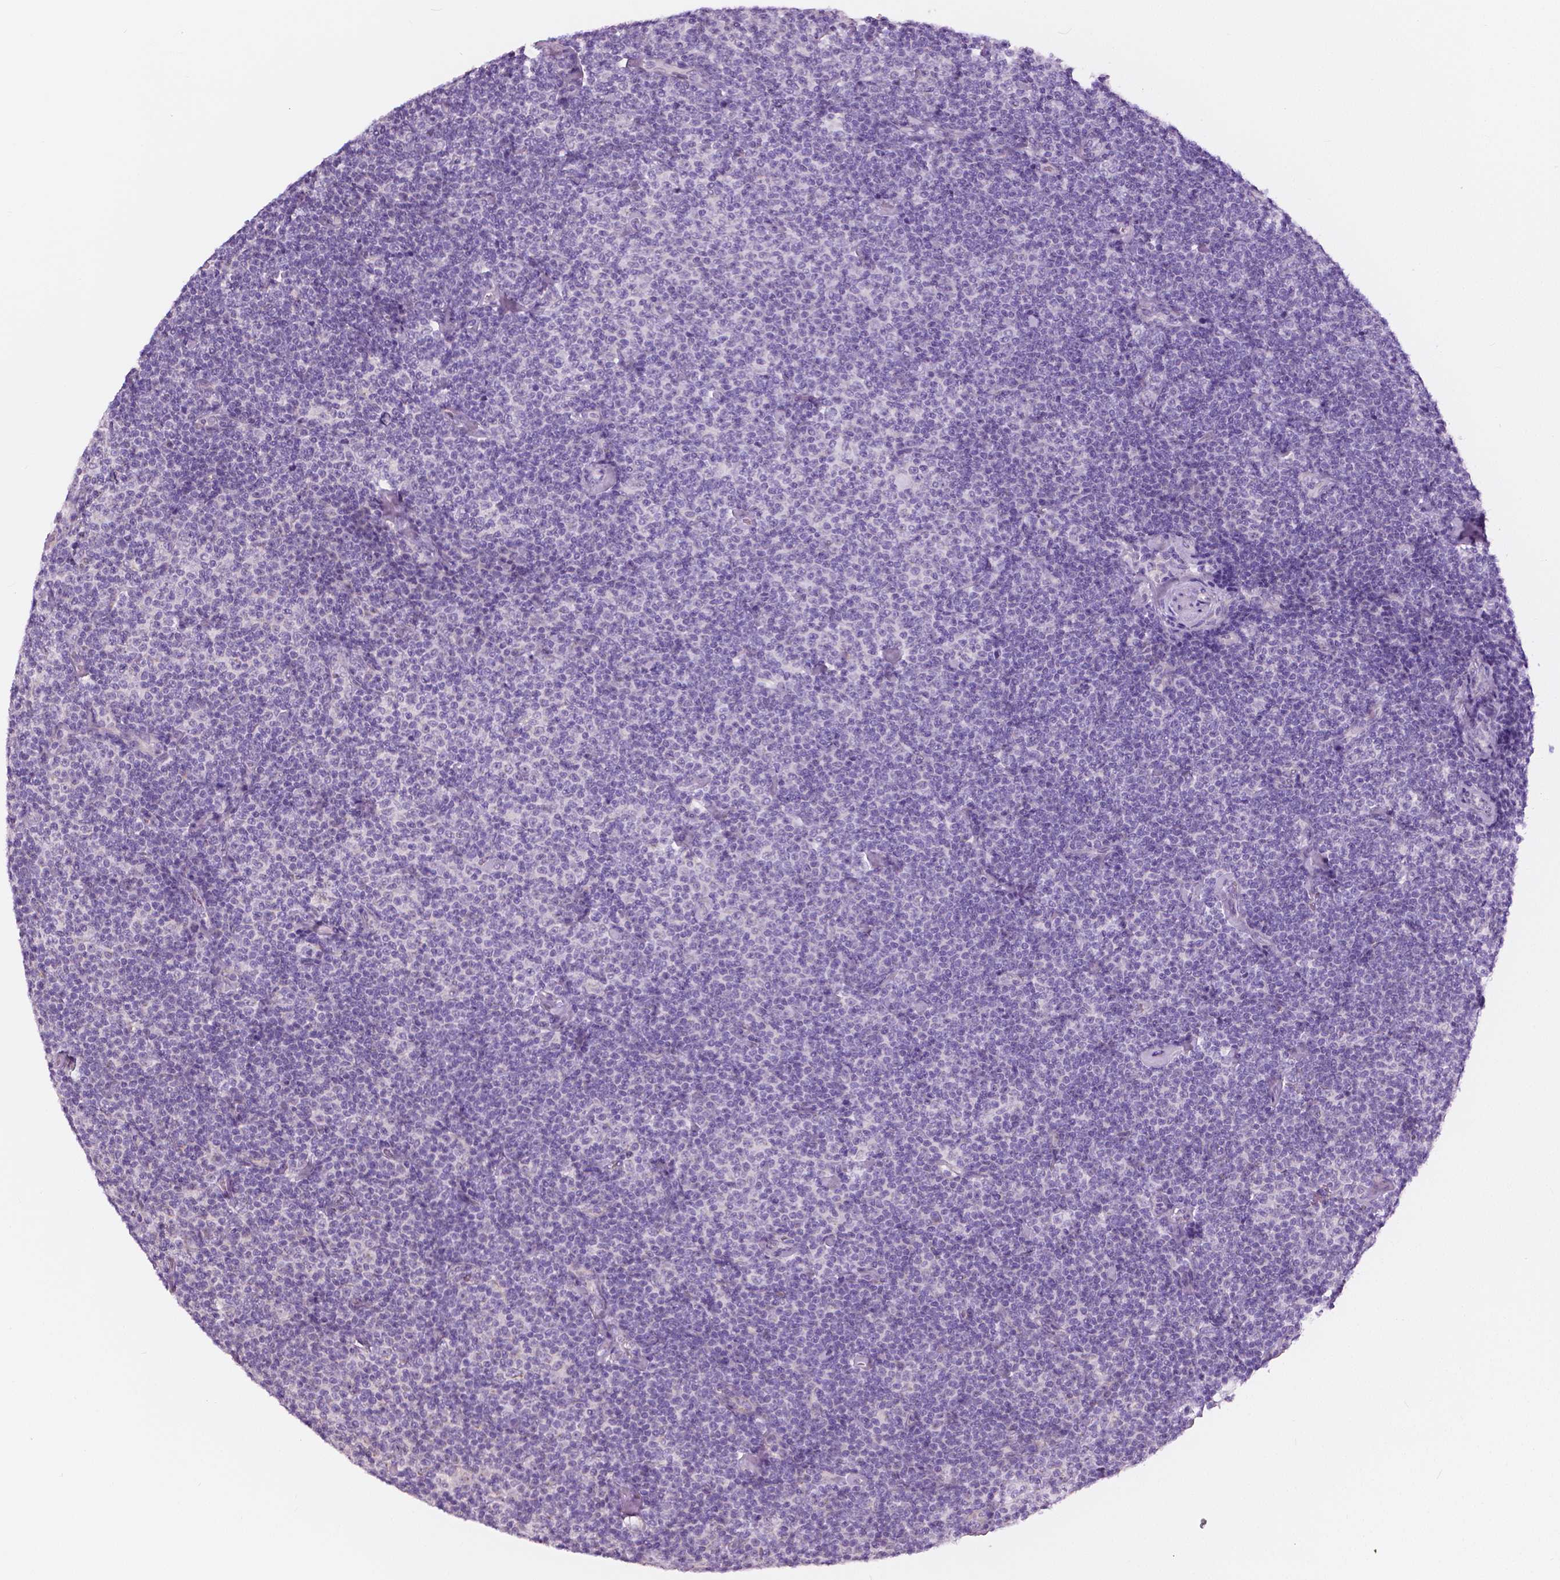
{"staining": {"intensity": "negative", "quantity": "none", "location": "none"}, "tissue": "lymphoma", "cell_type": "Tumor cells", "image_type": "cancer", "snomed": [{"axis": "morphology", "description": "Malignant lymphoma, non-Hodgkin's type, Low grade"}, {"axis": "topography", "description": "Lymph node"}], "caption": "This is a image of IHC staining of lymphoma, which shows no expression in tumor cells. (Immunohistochemistry (ihc), brightfield microscopy, high magnification).", "gene": "SLC24A1", "patient": {"sex": "male", "age": 81}}